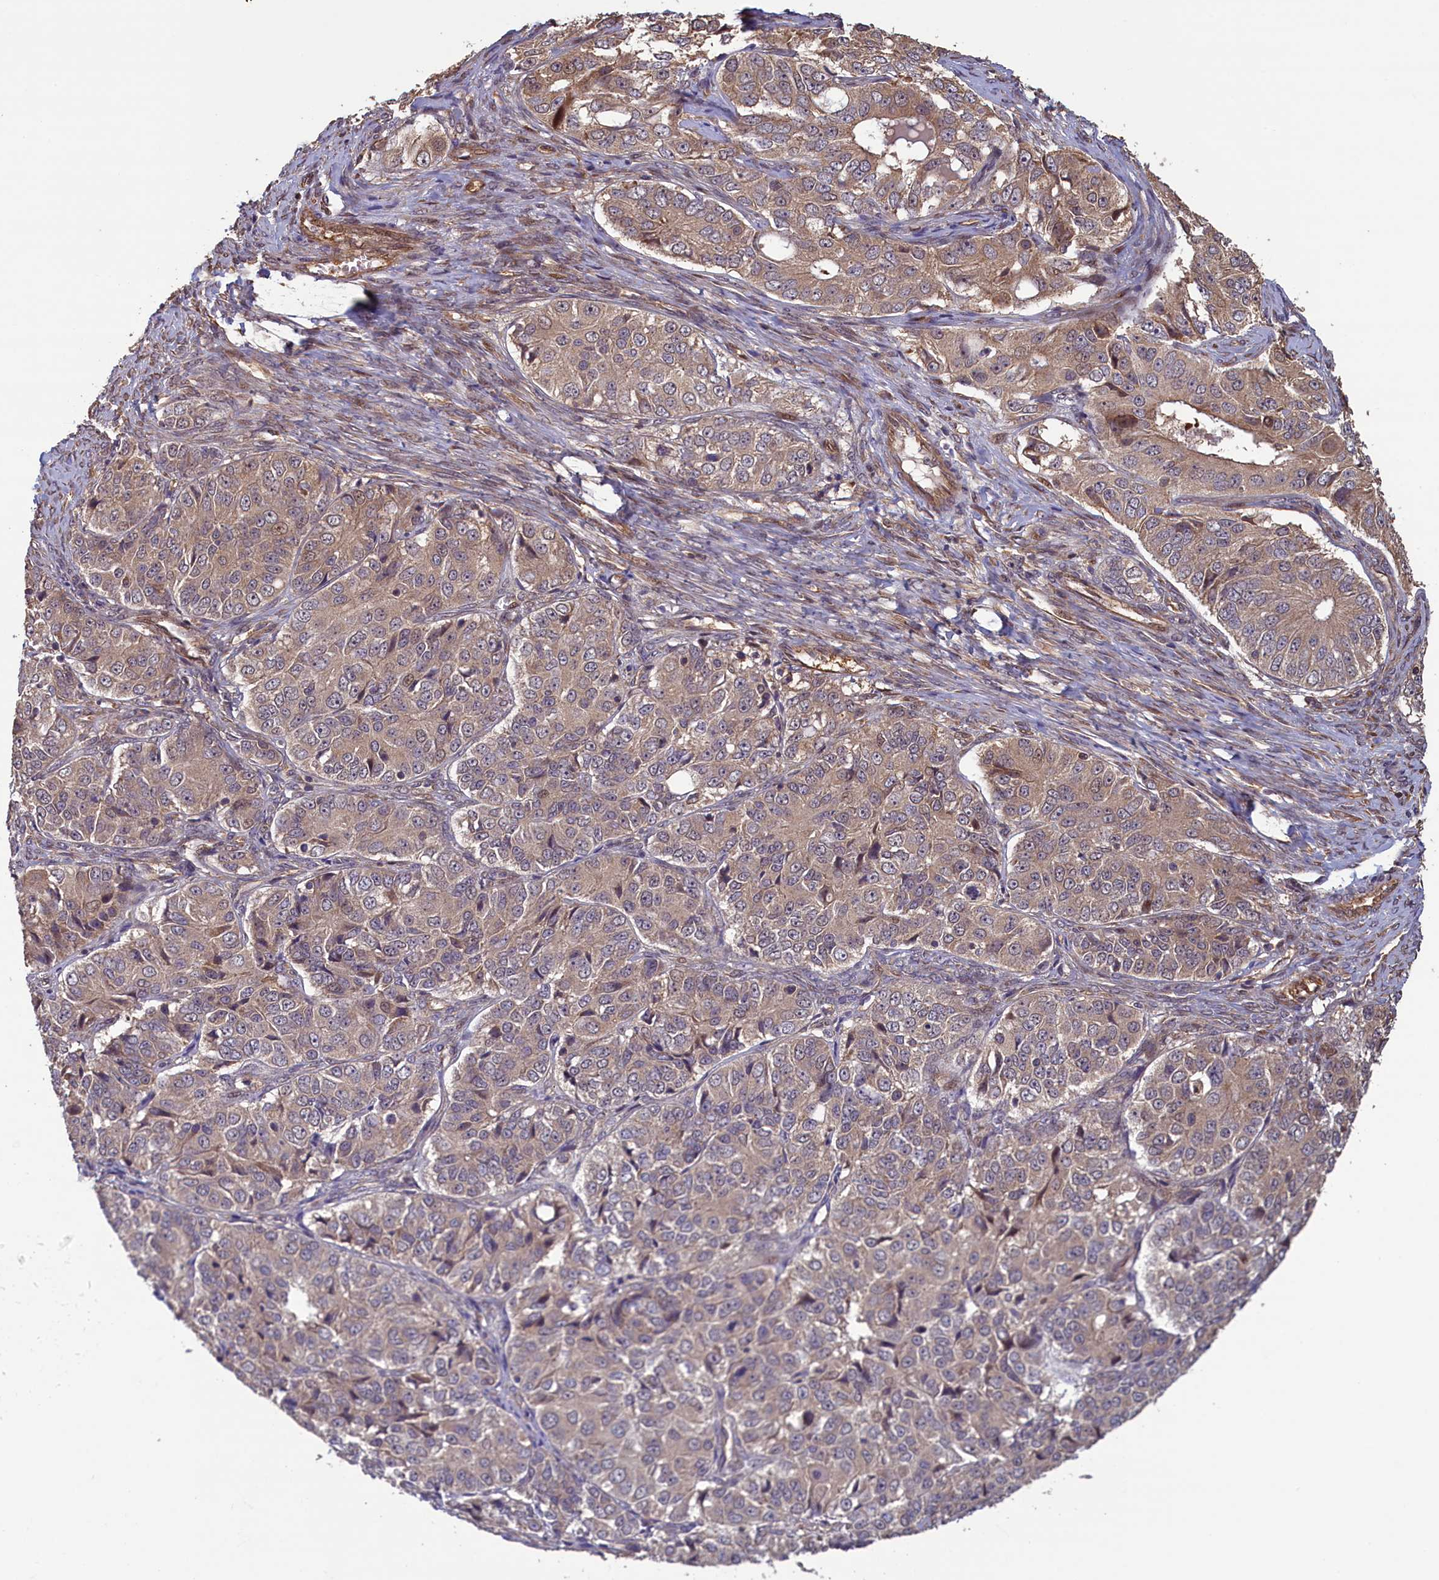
{"staining": {"intensity": "weak", "quantity": "25%-75%", "location": "cytoplasmic/membranous"}, "tissue": "ovarian cancer", "cell_type": "Tumor cells", "image_type": "cancer", "snomed": [{"axis": "morphology", "description": "Carcinoma, endometroid"}, {"axis": "topography", "description": "Ovary"}], "caption": "Immunohistochemical staining of human ovarian cancer (endometroid carcinoma) reveals low levels of weak cytoplasmic/membranous protein positivity in approximately 25%-75% of tumor cells.", "gene": "CIAO2B", "patient": {"sex": "female", "age": 51}}